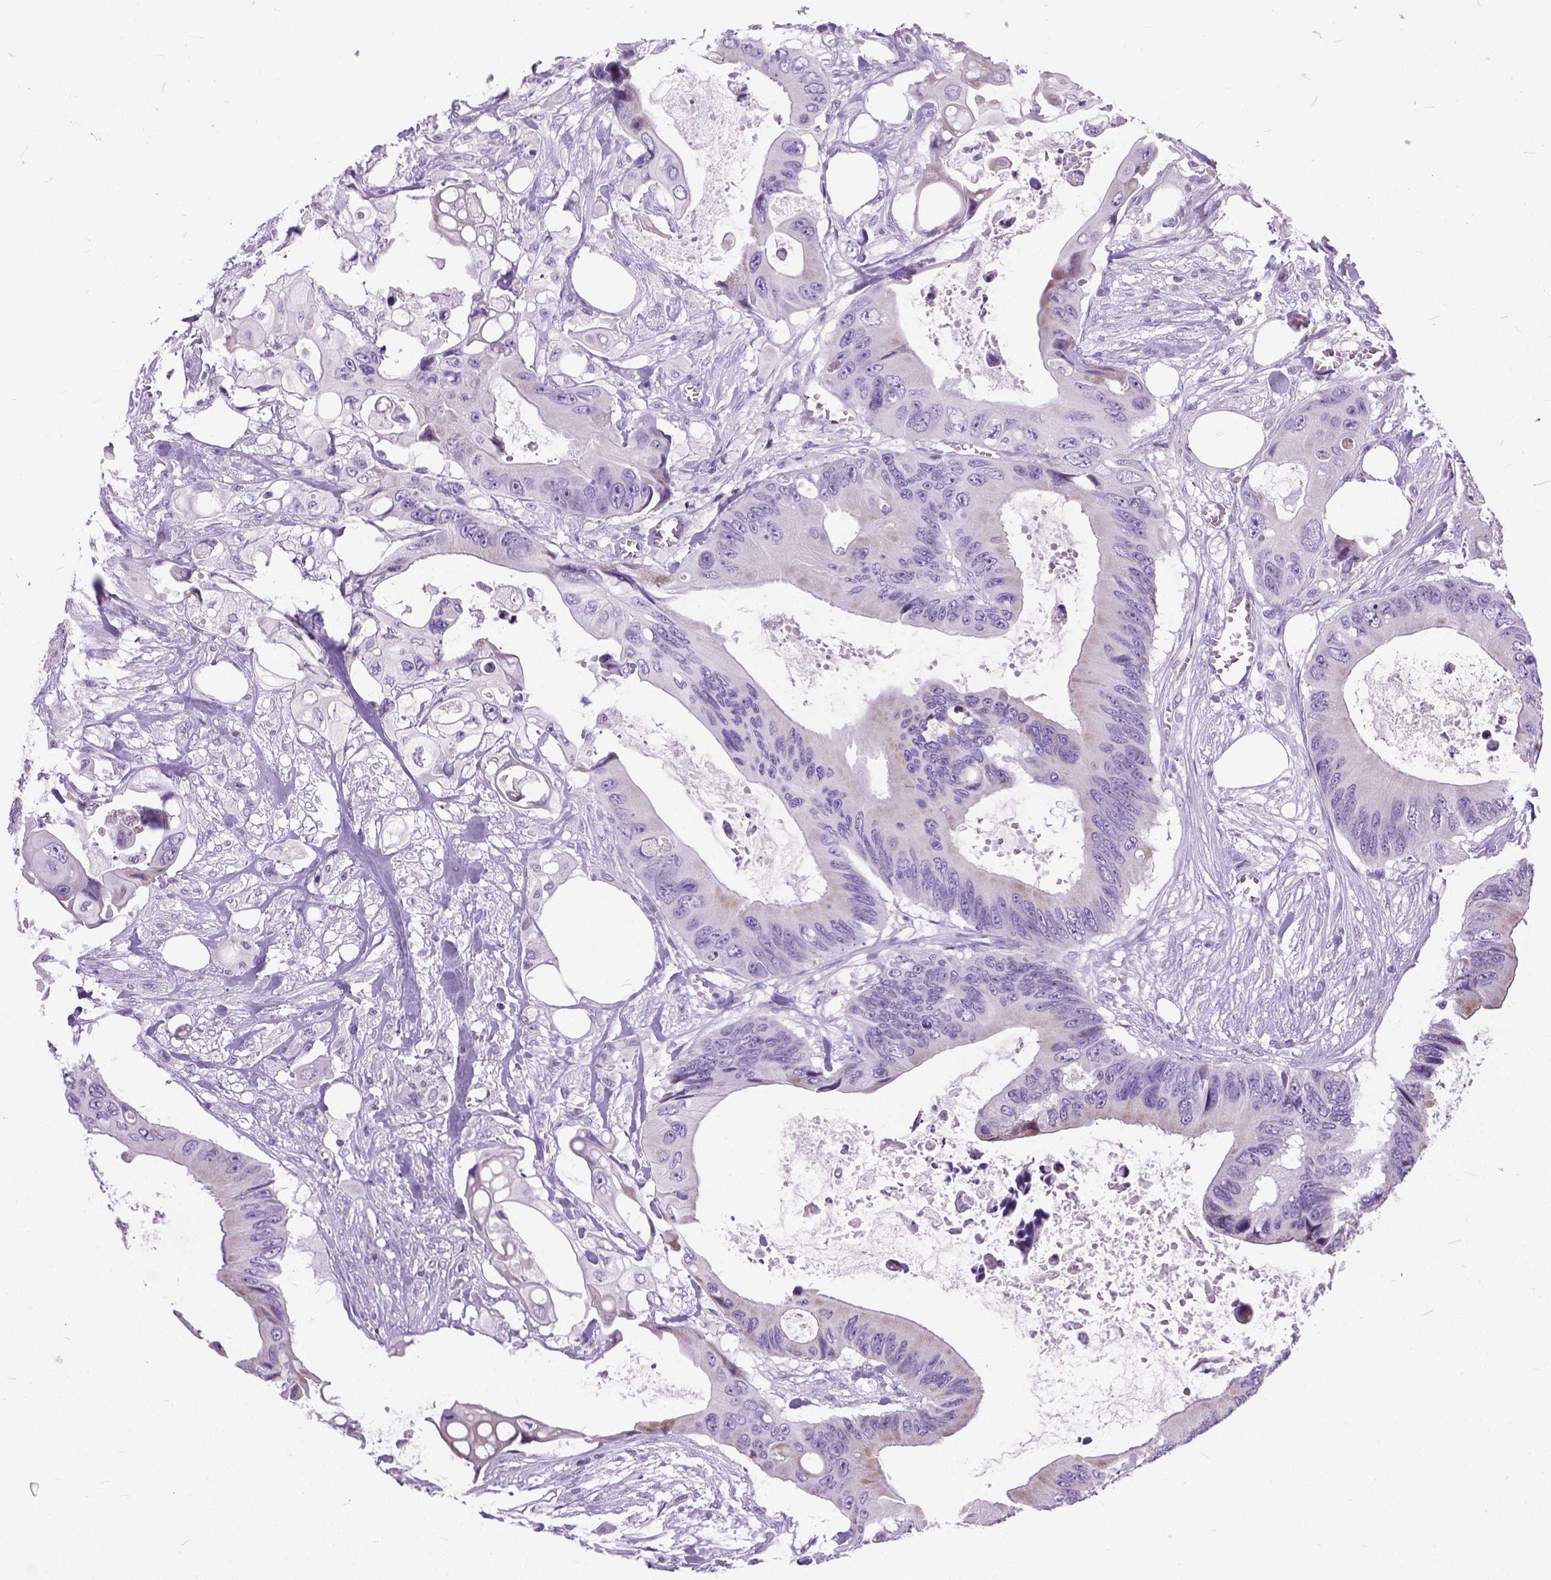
{"staining": {"intensity": "negative", "quantity": "none", "location": "none"}, "tissue": "colorectal cancer", "cell_type": "Tumor cells", "image_type": "cancer", "snomed": [{"axis": "morphology", "description": "Adenocarcinoma, NOS"}, {"axis": "topography", "description": "Rectum"}], "caption": "Tumor cells show no significant positivity in colorectal adenocarcinoma.", "gene": "PLK5", "patient": {"sex": "male", "age": 63}}